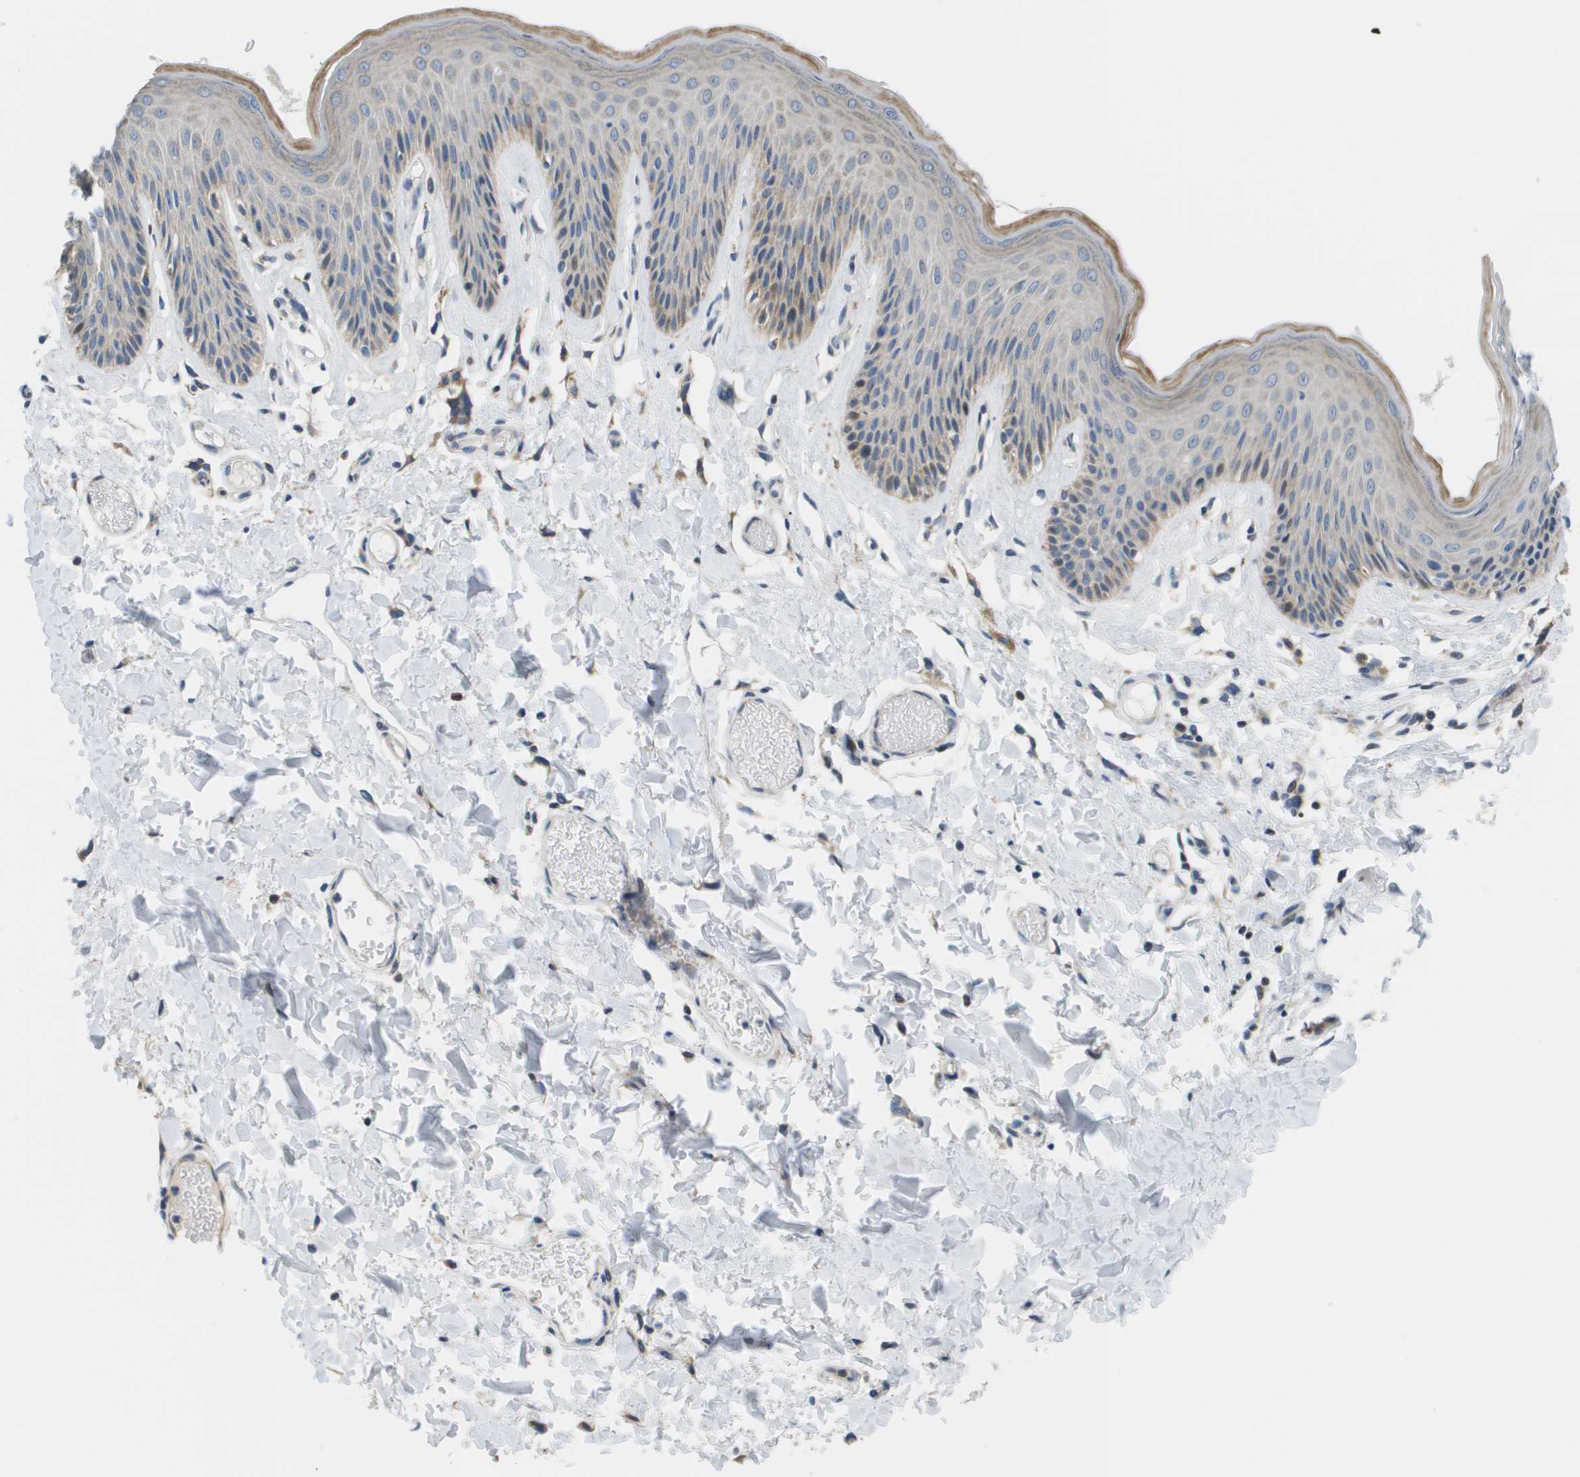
{"staining": {"intensity": "moderate", "quantity": "<25%", "location": "cytoplasmic/membranous"}, "tissue": "skin", "cell_type": "Epidermal cells", "image_type": "normal", "snomed": [{"axis": "morphology", "description": "Normal tissue, NOS"}, {"axis": "topography", "description": "Vulva"}], "caption": "Moderate cytoplasmic/membranous protein positivity is present in approximately <25% of epidermal cells in skin. (Brightfield microscopy of DAB IHC at high magnification).", "gene": "KRT23", "patient": {"sex": "female", "age": 73}}